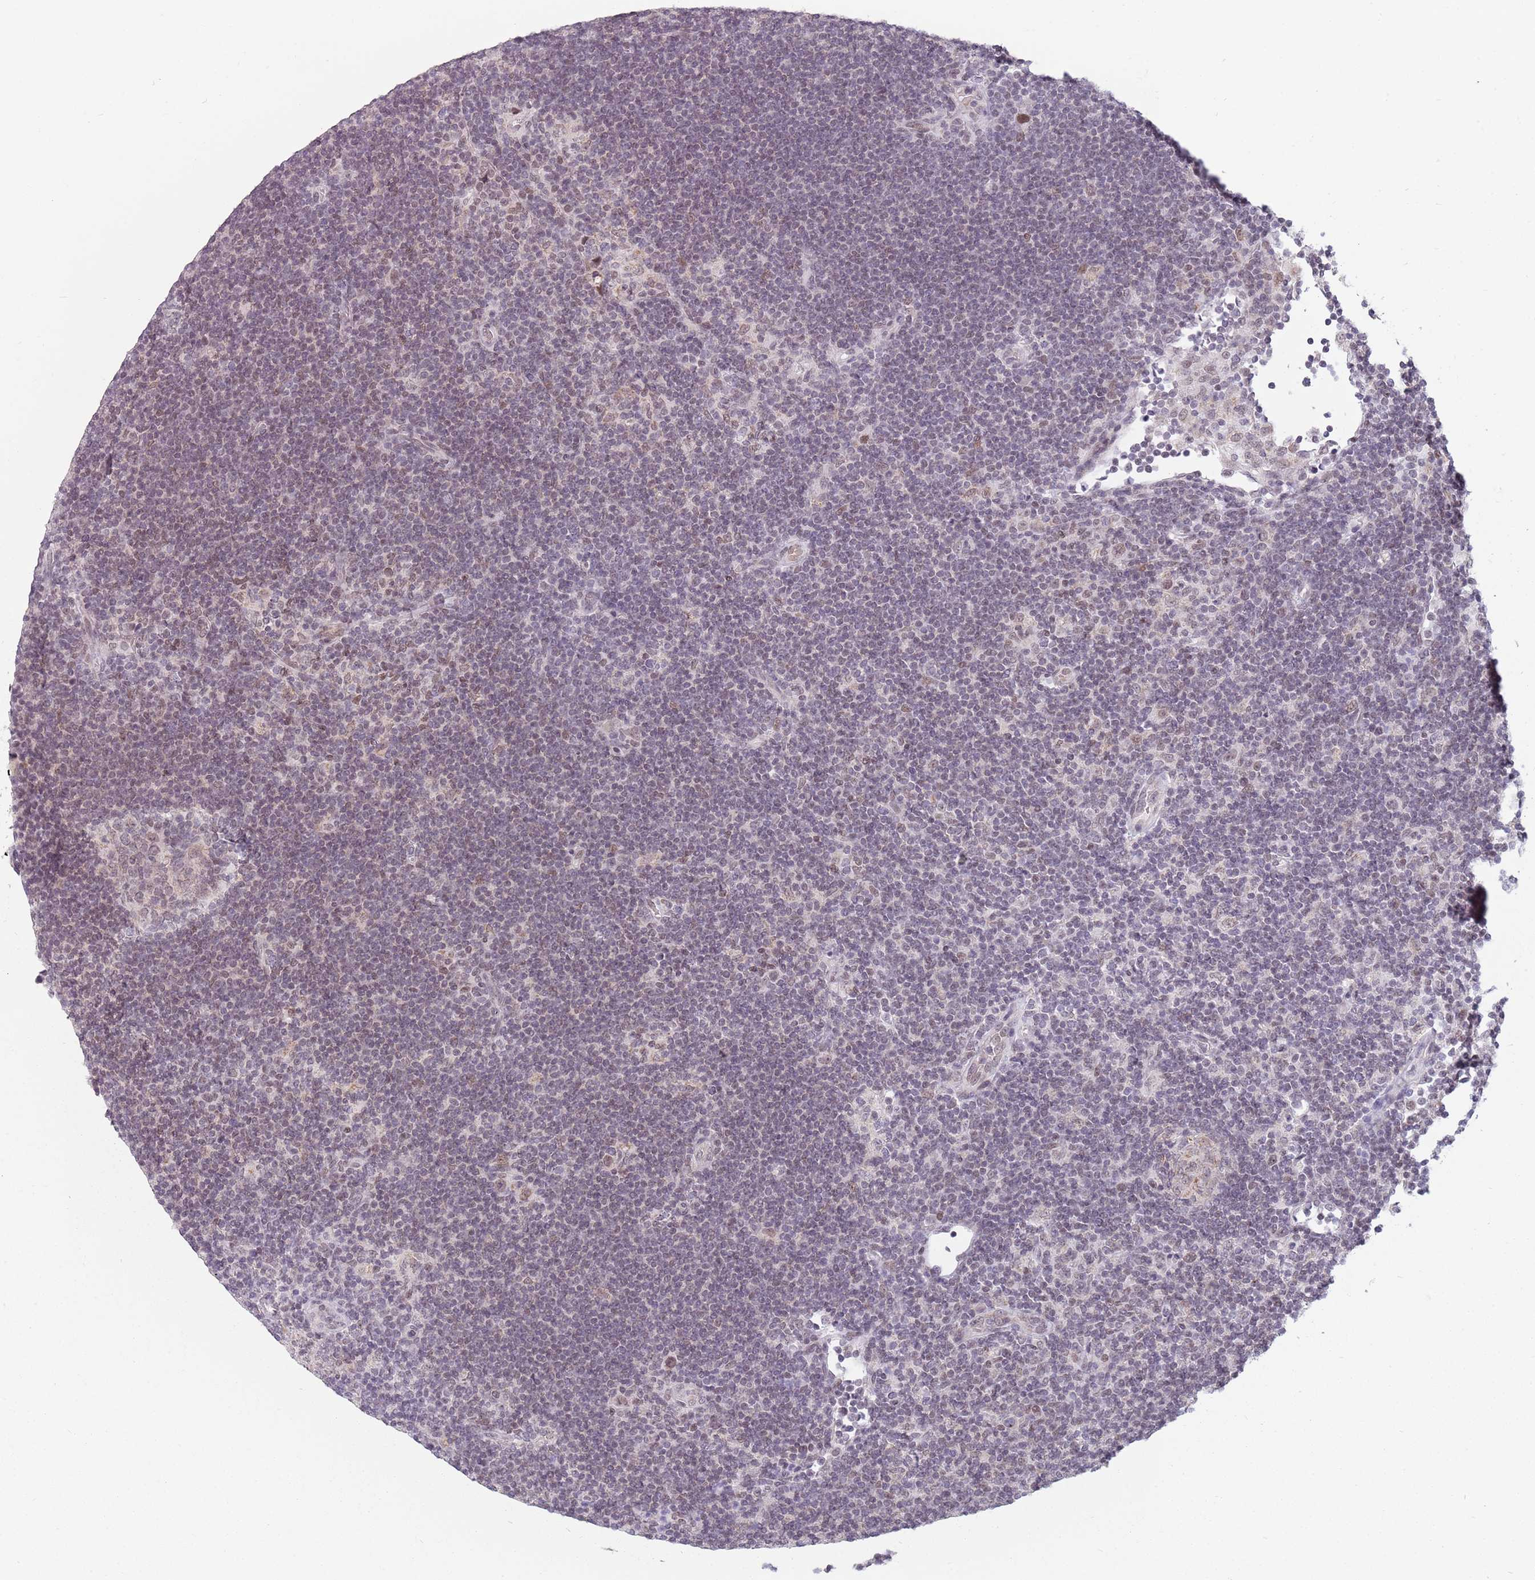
{"staining": {"intensity": "weak", "quantity": "25%-75%", "location": "nuclear"}, "tissue": "lymphoma", "cell_type": "Tumor cells", "image_type": "cancer", "snomed": [{"axis": "morphology", "description": "Hodgkin's disease, NOS"}, {"axis": "topography", "description": "Lymph node"}], "caption": "IHC micrograph of neoplastic tissue: lymphoma stained using immunohistochemistry (IHC) shows low levels of weak protein expression localized specifically in the nuclear of tumor cells, appearing as a nuclear brown color.", "gene": "ZNF574", "patient": {"sex": "female", "age": 57}}